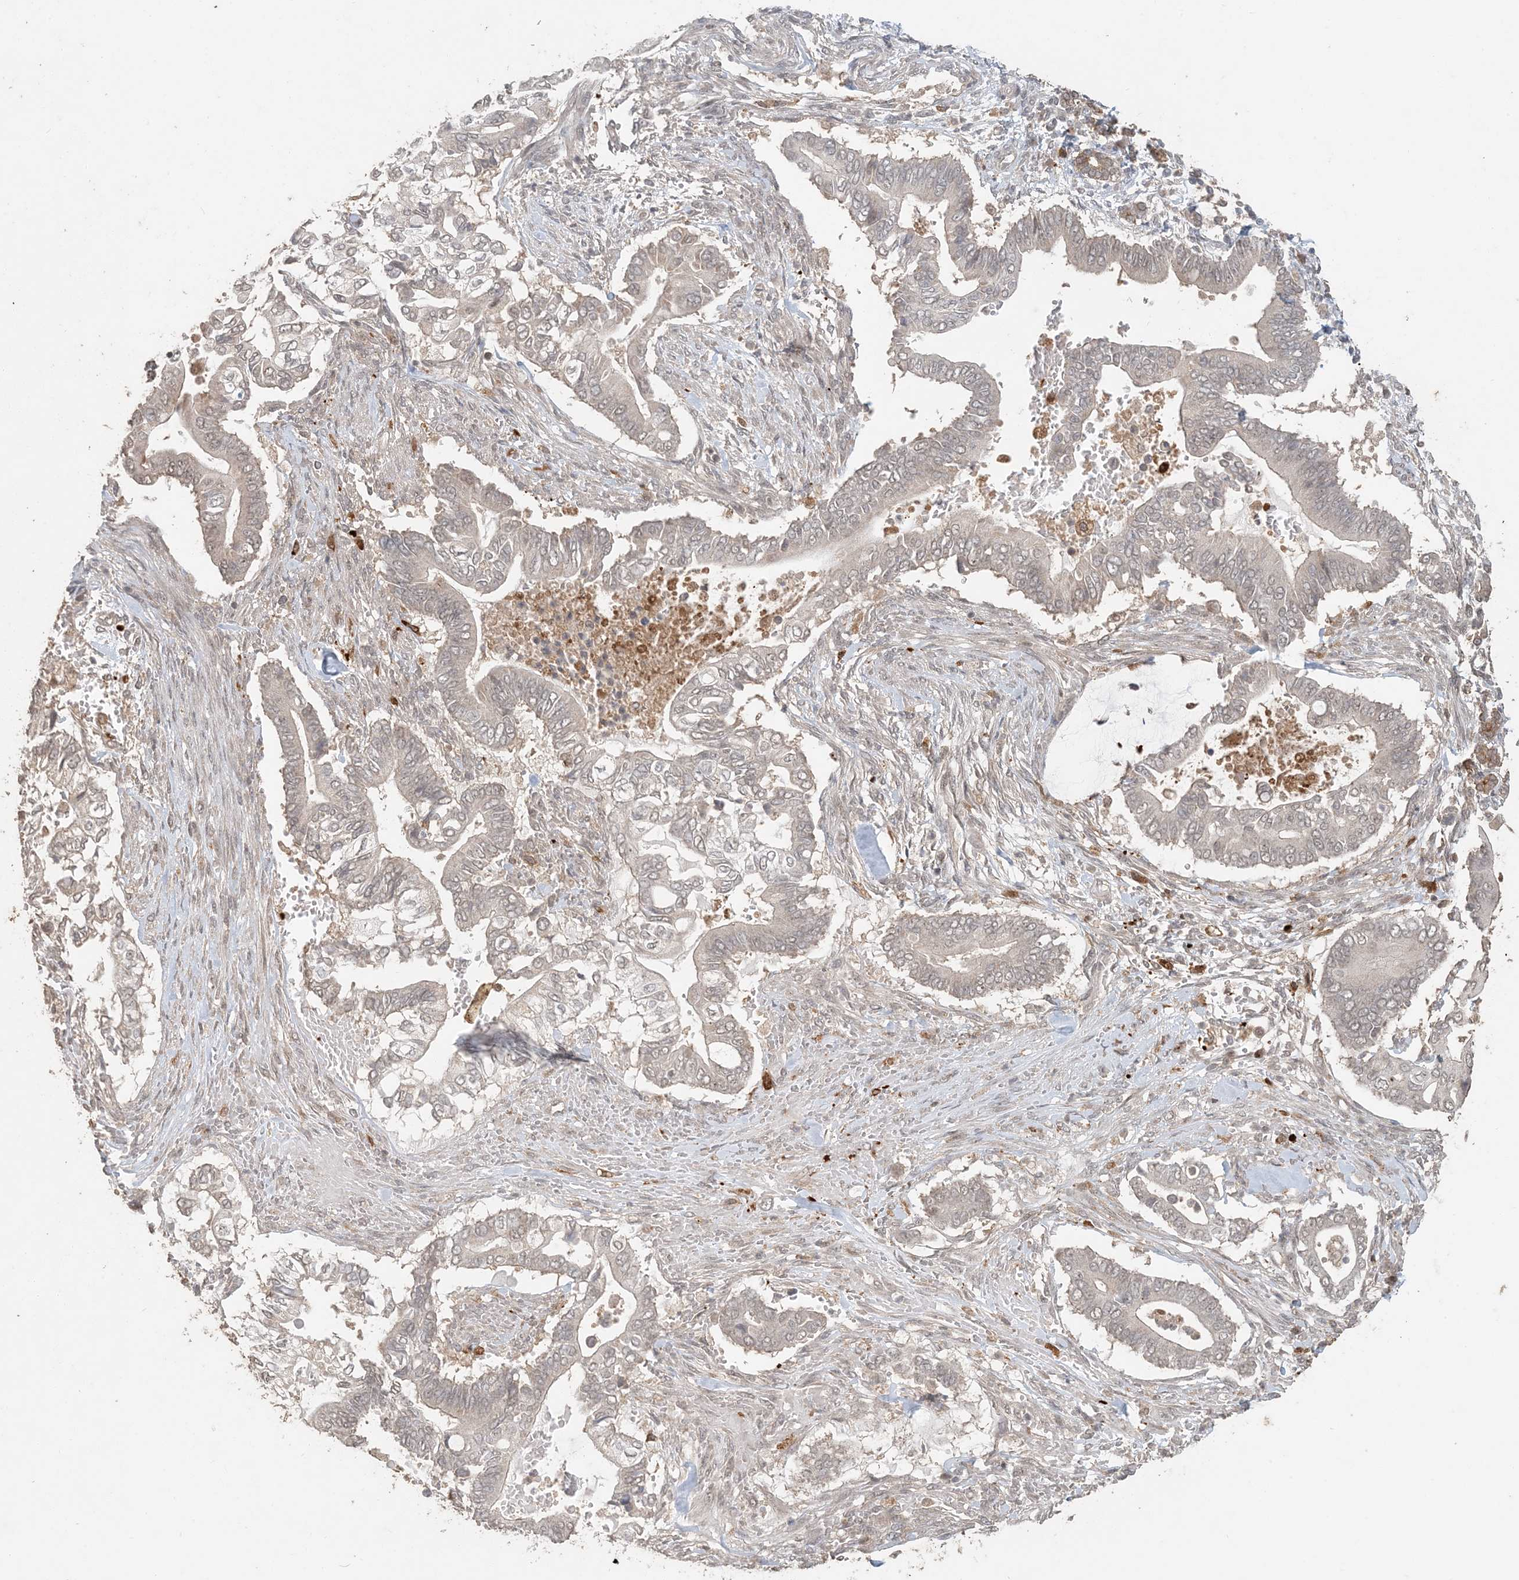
{"staining": {"intensity": "negative", "quantity": "none", "location": "none"}, "tissue": "pancreatic cancer", "cell_type": "Tumor cells", "image_type": "cancer", "snomed": [{"axis": "morphology", "description": "Adenocarcinoma, NOS"}, {"axis": "topography", "description": "Pancreas"}], "caption": "Pancreatic cancer stained for a protein using immunohistochemistry (IHC) exhibits no expression tumor cells.", "gene": "ATP13A2", "patient": {"sex": "male", "age": 68}}